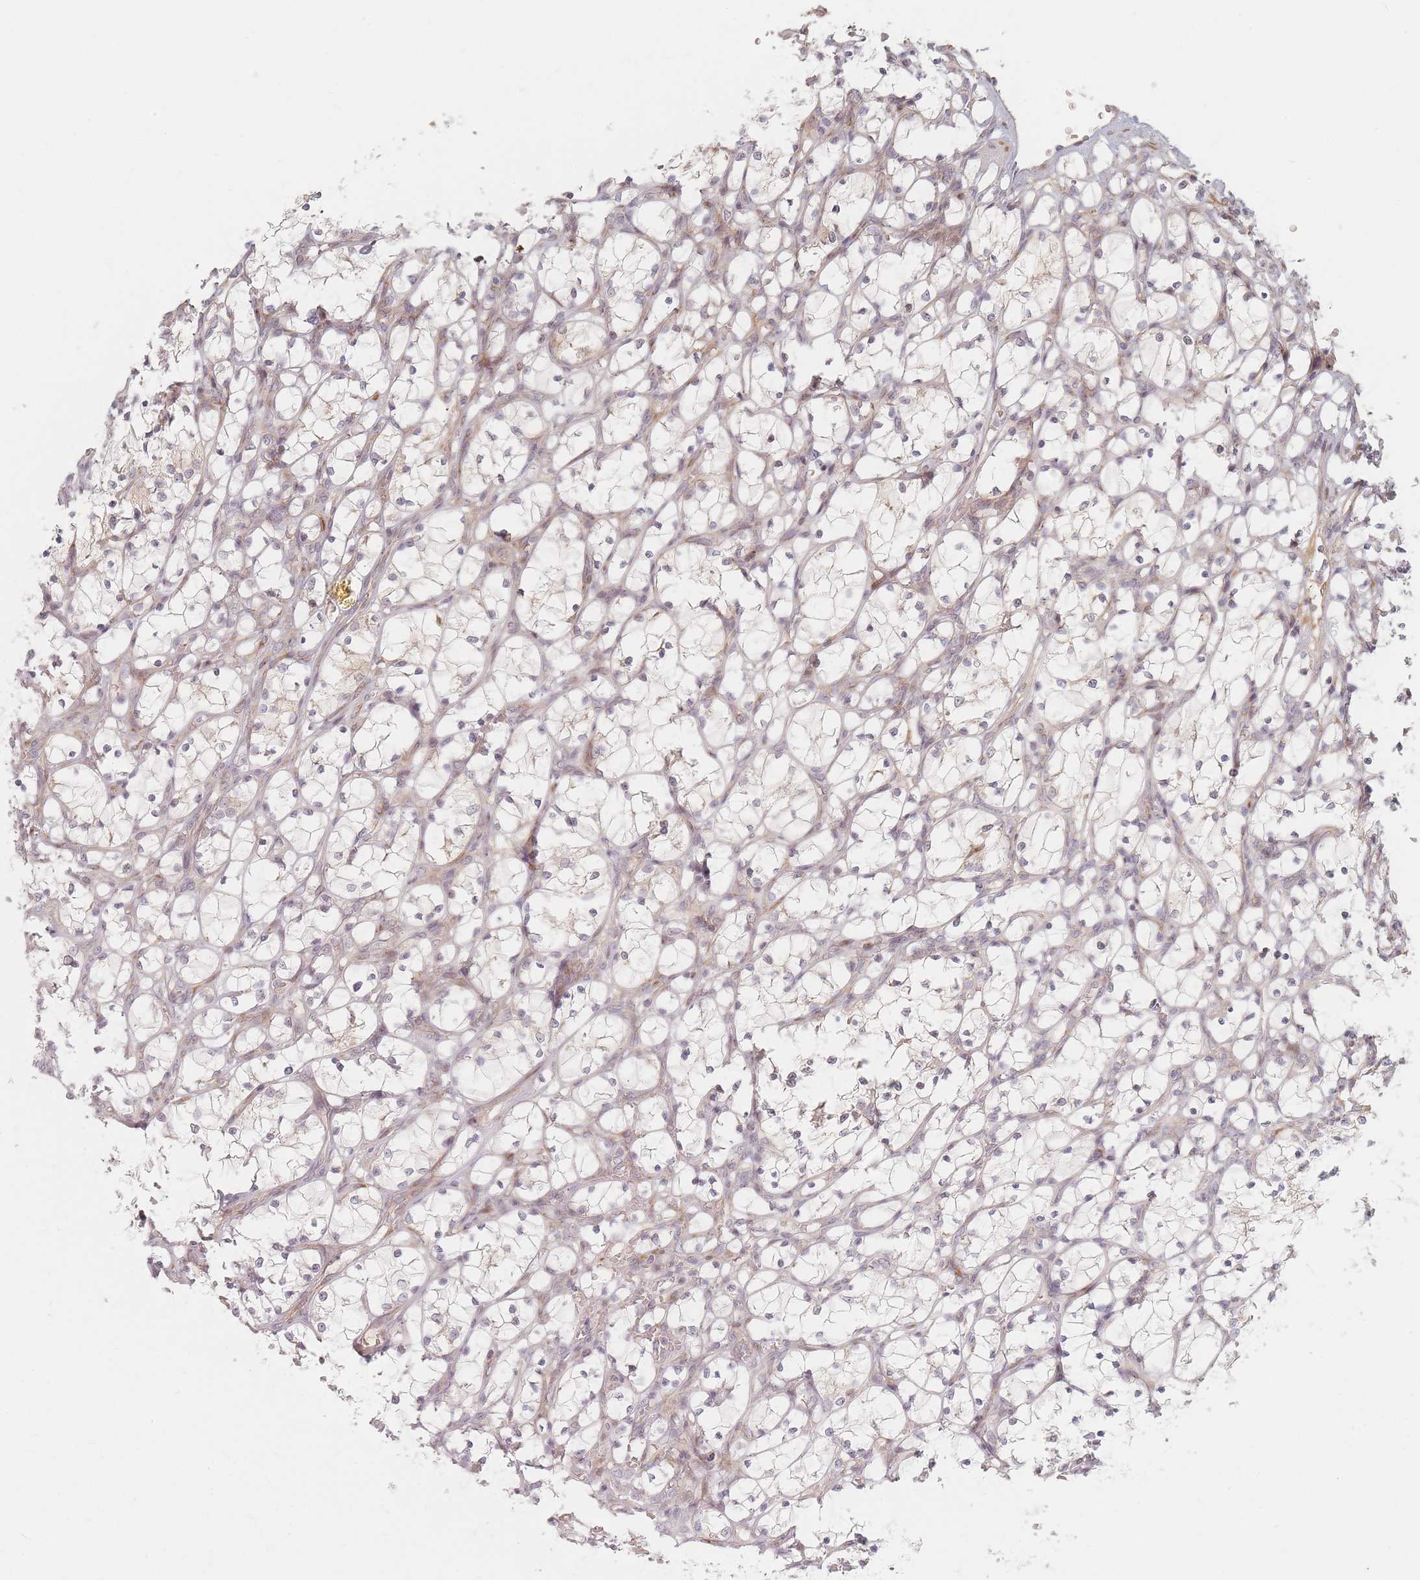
{"staining": {"intensity": "negative", "quantity": "none", "location": "none"}, "tissue": "renal cancer", "cell_type": "Tumor cells", "image_type": "cancer", "snomed": [{"axis": "morphology", "description": "Adenocarcinoma, NOS"}, {"axis": "topography", "description": "Kidney"}], "caption": "Immunohistochemical staining of human renal cancer (adenocarcinoma) shows no significant positivity in tumor cells. (DAB (3,3'-diaminobenzidine) IHC visualized using brightfield microscopy, high magnification).", "gene": "ZKSCAN7", "patient": {"sex": "female", "age": 69}}